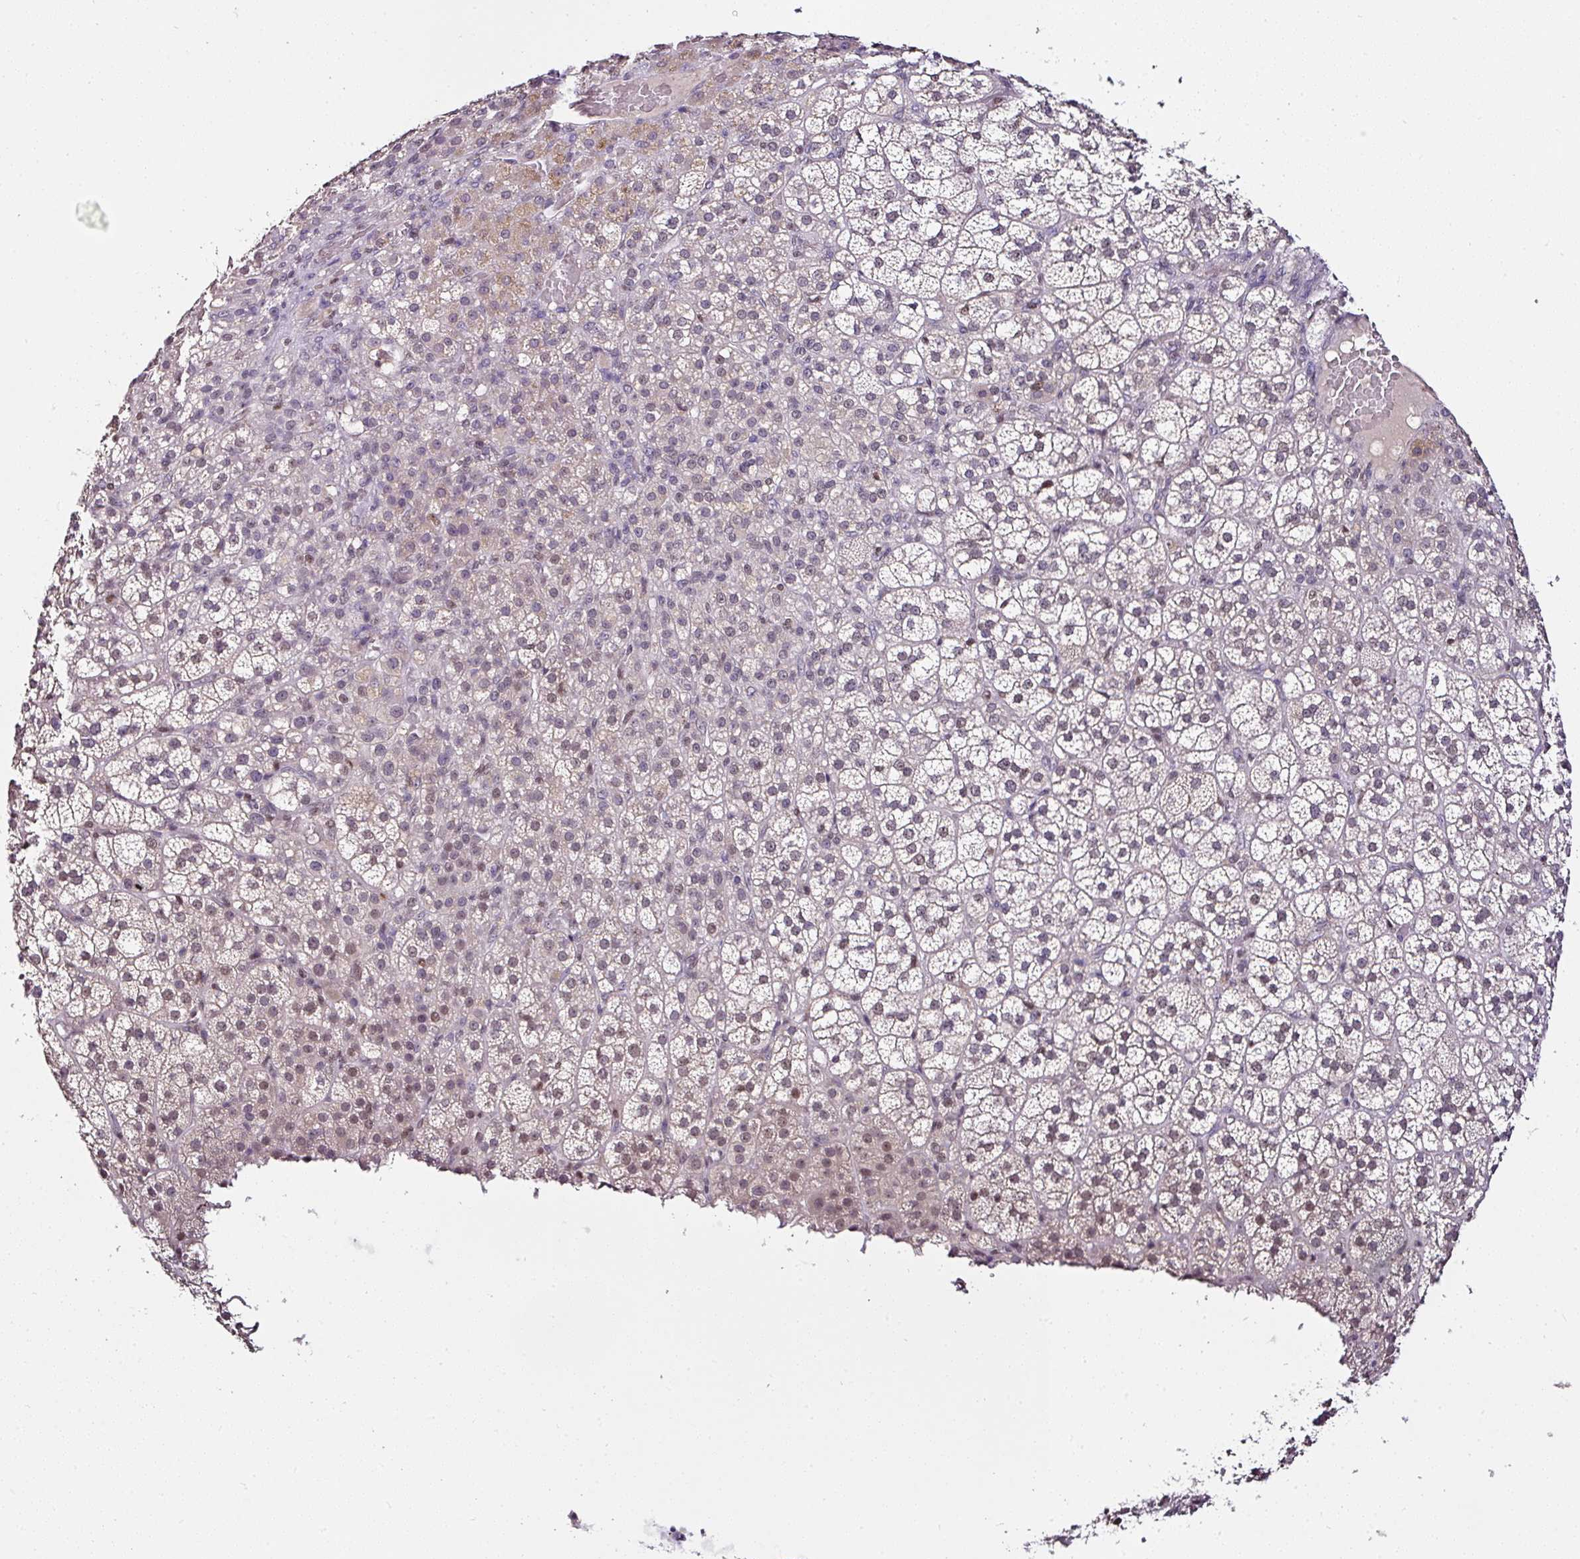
{"staining": {"intensity": "weak", "quantity": "25%-75%", "location": "nuclear"}, "tissue": "adrenal gland", "cell_type": "Glandular cells", "image_type": "normal", "snomed": [{"axis": "morphology", "description": "Normal tissue, NOS"}, {"axis": "topography", "description": "Adrenal gland"}], "caption": "This micrograph reveals immunohistochemistry (IHC) staining of benign human adrenal gland, with low weak nuclear positivity in approximately 25%-75% of glandular cells.", "gene": "KLF16", "patient": {"sex": "female", "age": 60}}